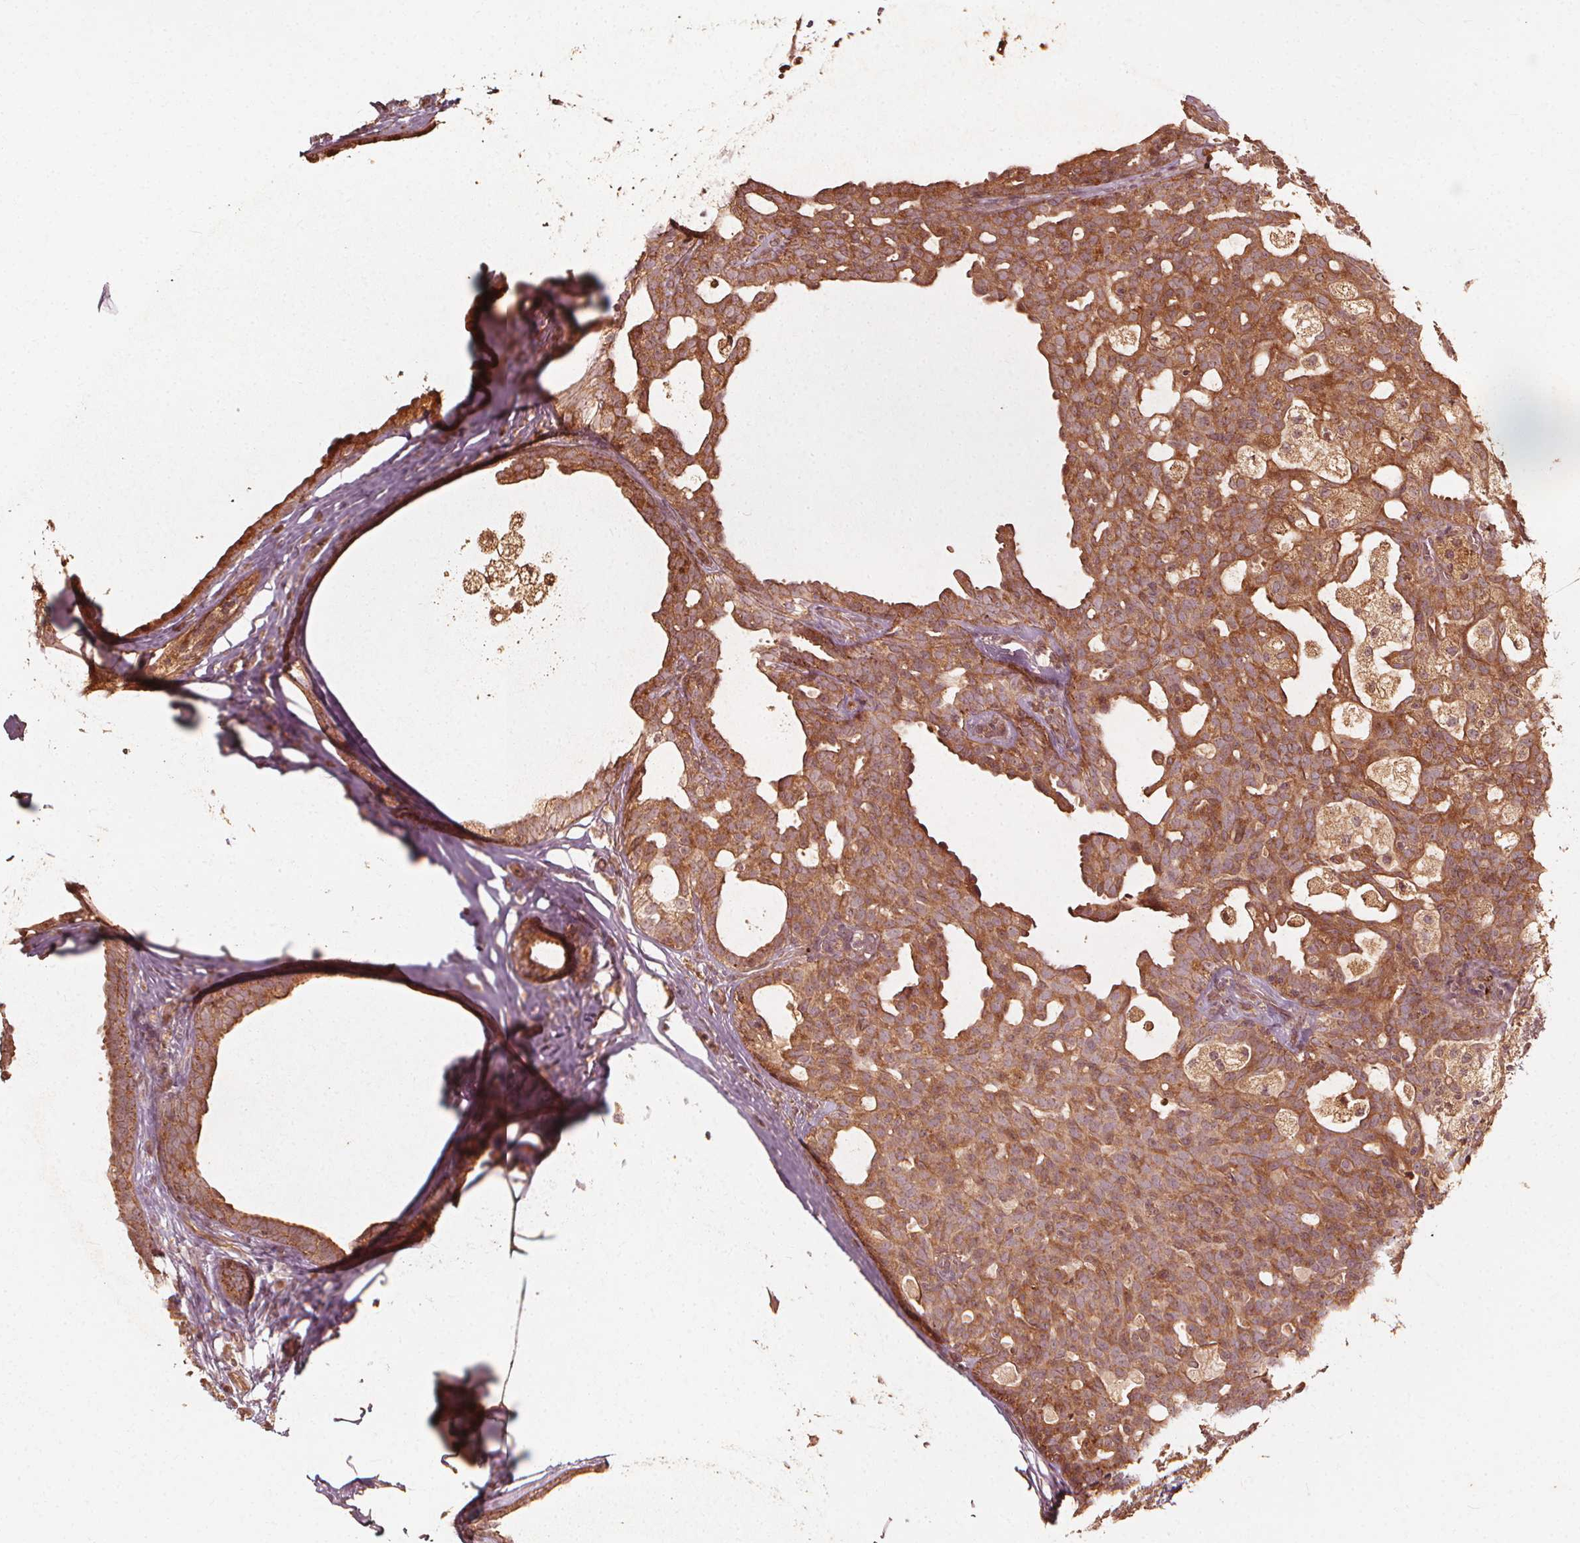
{"staining": {"intensity": "moderate", "quantity": ">75%", "location": "cytoplasmic/membranous"}, "tissue": "breast cancer", "cell_type": "Tumor cells", "image_type": "cancer", "snomed": [{"axis": "morphology", "description": "Duct carcinoma"}, {"axis": "topography", "description": "Breast"}], "caption": "About >75% of tumor cells in human breast cancer display moderate cytoplasmic/membranous protein staining as visualized by brown immunohistochemical staining.", "gene": "NPC1", "patient": {"sex": "female", "age": 59}}